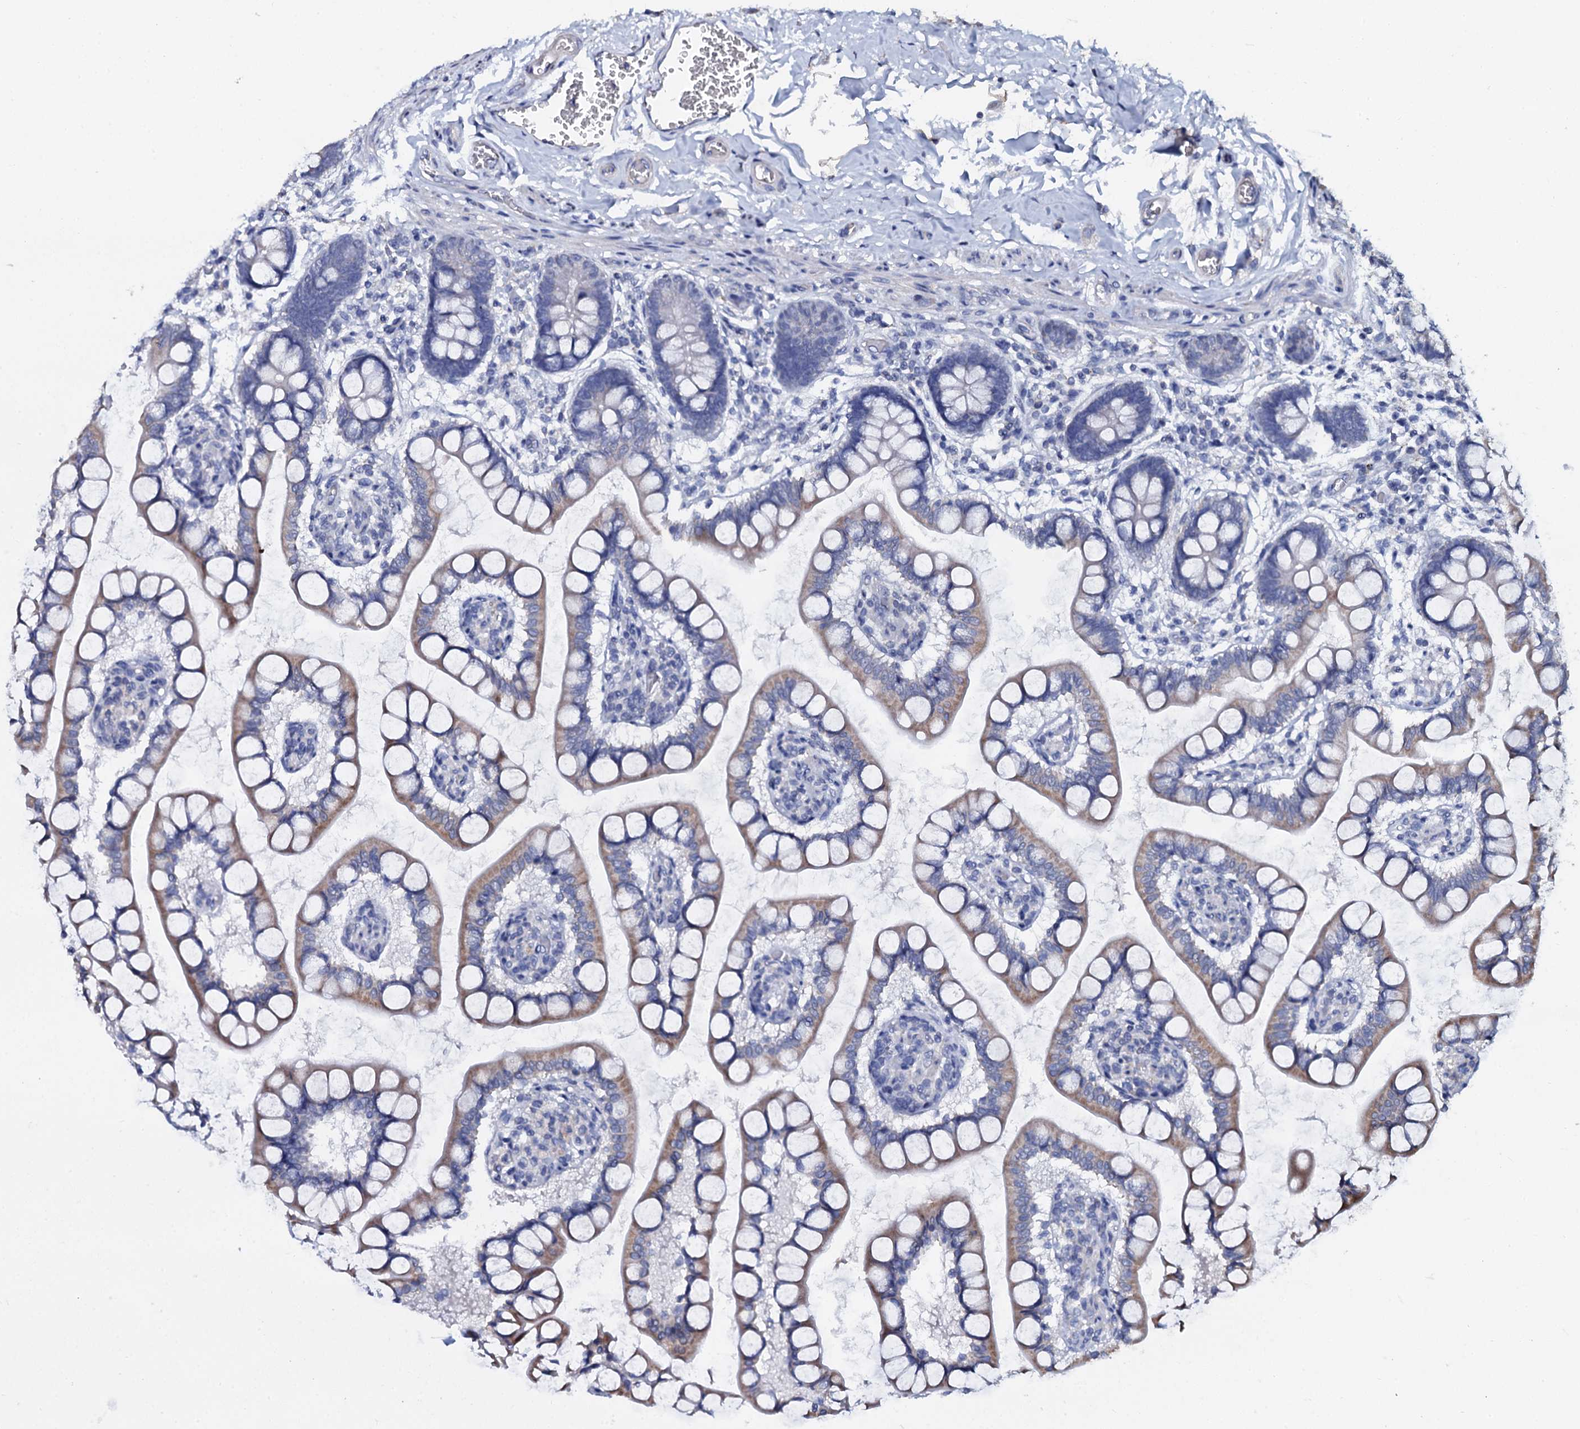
{"staining": {"intensity": "moderate", "quantity": "25%-75%", "location": "cytoplasmic/membranous"}, "tissue": "small intestine", "cell_type": "Glandular cells", "image_type": "normal", "snomed": [{"axis": "morphology", "description": "Normal tissue, NOS"}, {"axis": "topography", "description": "Small intestine"}], "caption": "Brown immunohistochemical staining in unremarkable human small intestine demonstrates moderate cytoplasmic/membranous expression in about 25%-75% of glandular cells.", "gene": "SLC37A4", "patient": {"sex": "male", "age": 52}}